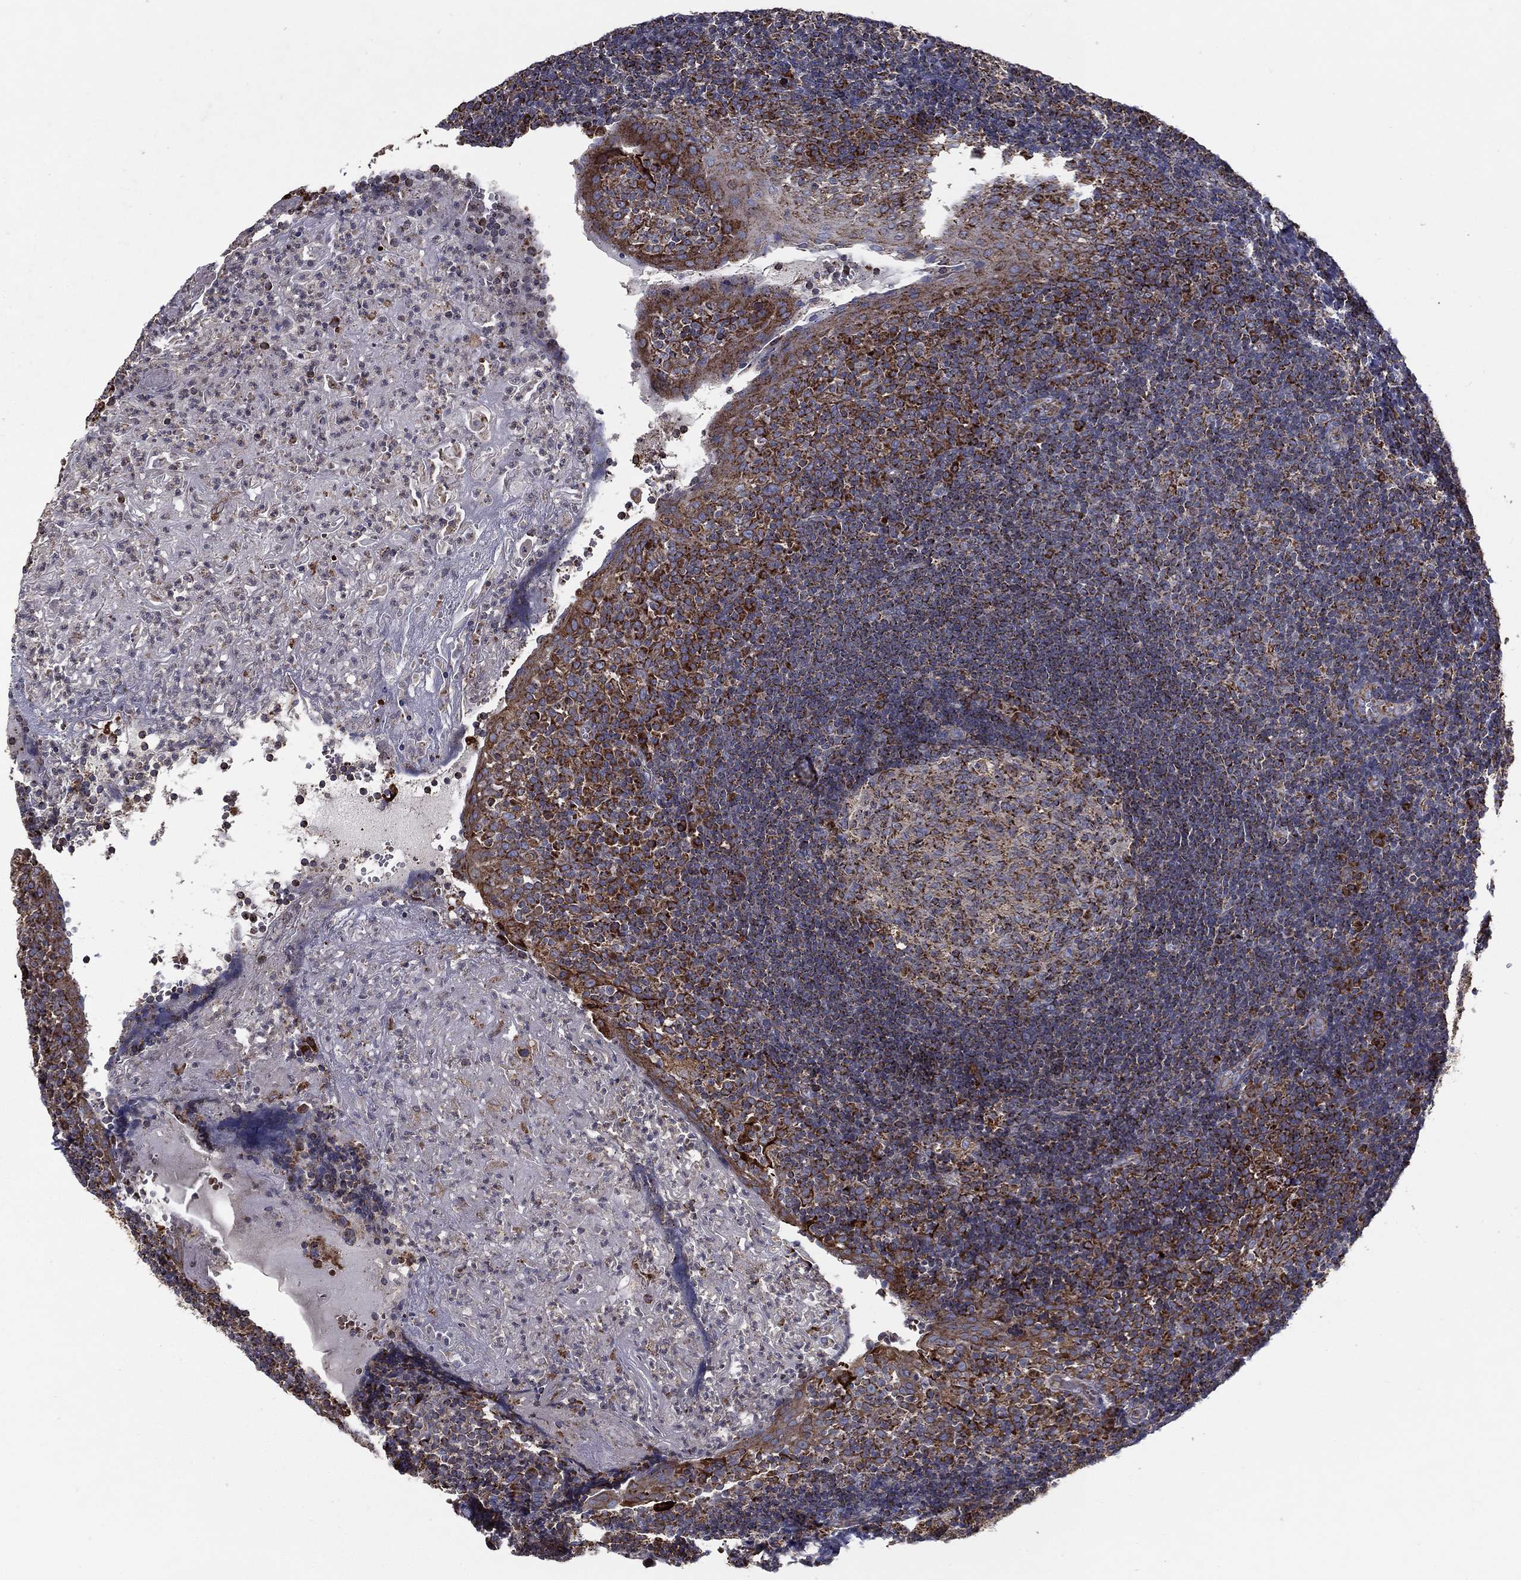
{"staining": {"intensity": "strong", "quantity": "<25%", "location": "cytoplasmic/membranous"}, "tissue": "tonsil", "cell_type": "Germinal center cells", "image_type": "normal", "snomed": [{"axis": "morphology", "description": "Normal tissue, NOS"}, {"axis": "topography", "description": "Tonsil"}], "caption": "Brown immunohistochemical staining in unremarkable human tonsil shows strong cytoplasmic/membranous positivity in approximately <25% of germinal center cells.", "gene": "MT", "patient": {"sex": "female", "age": 13}}